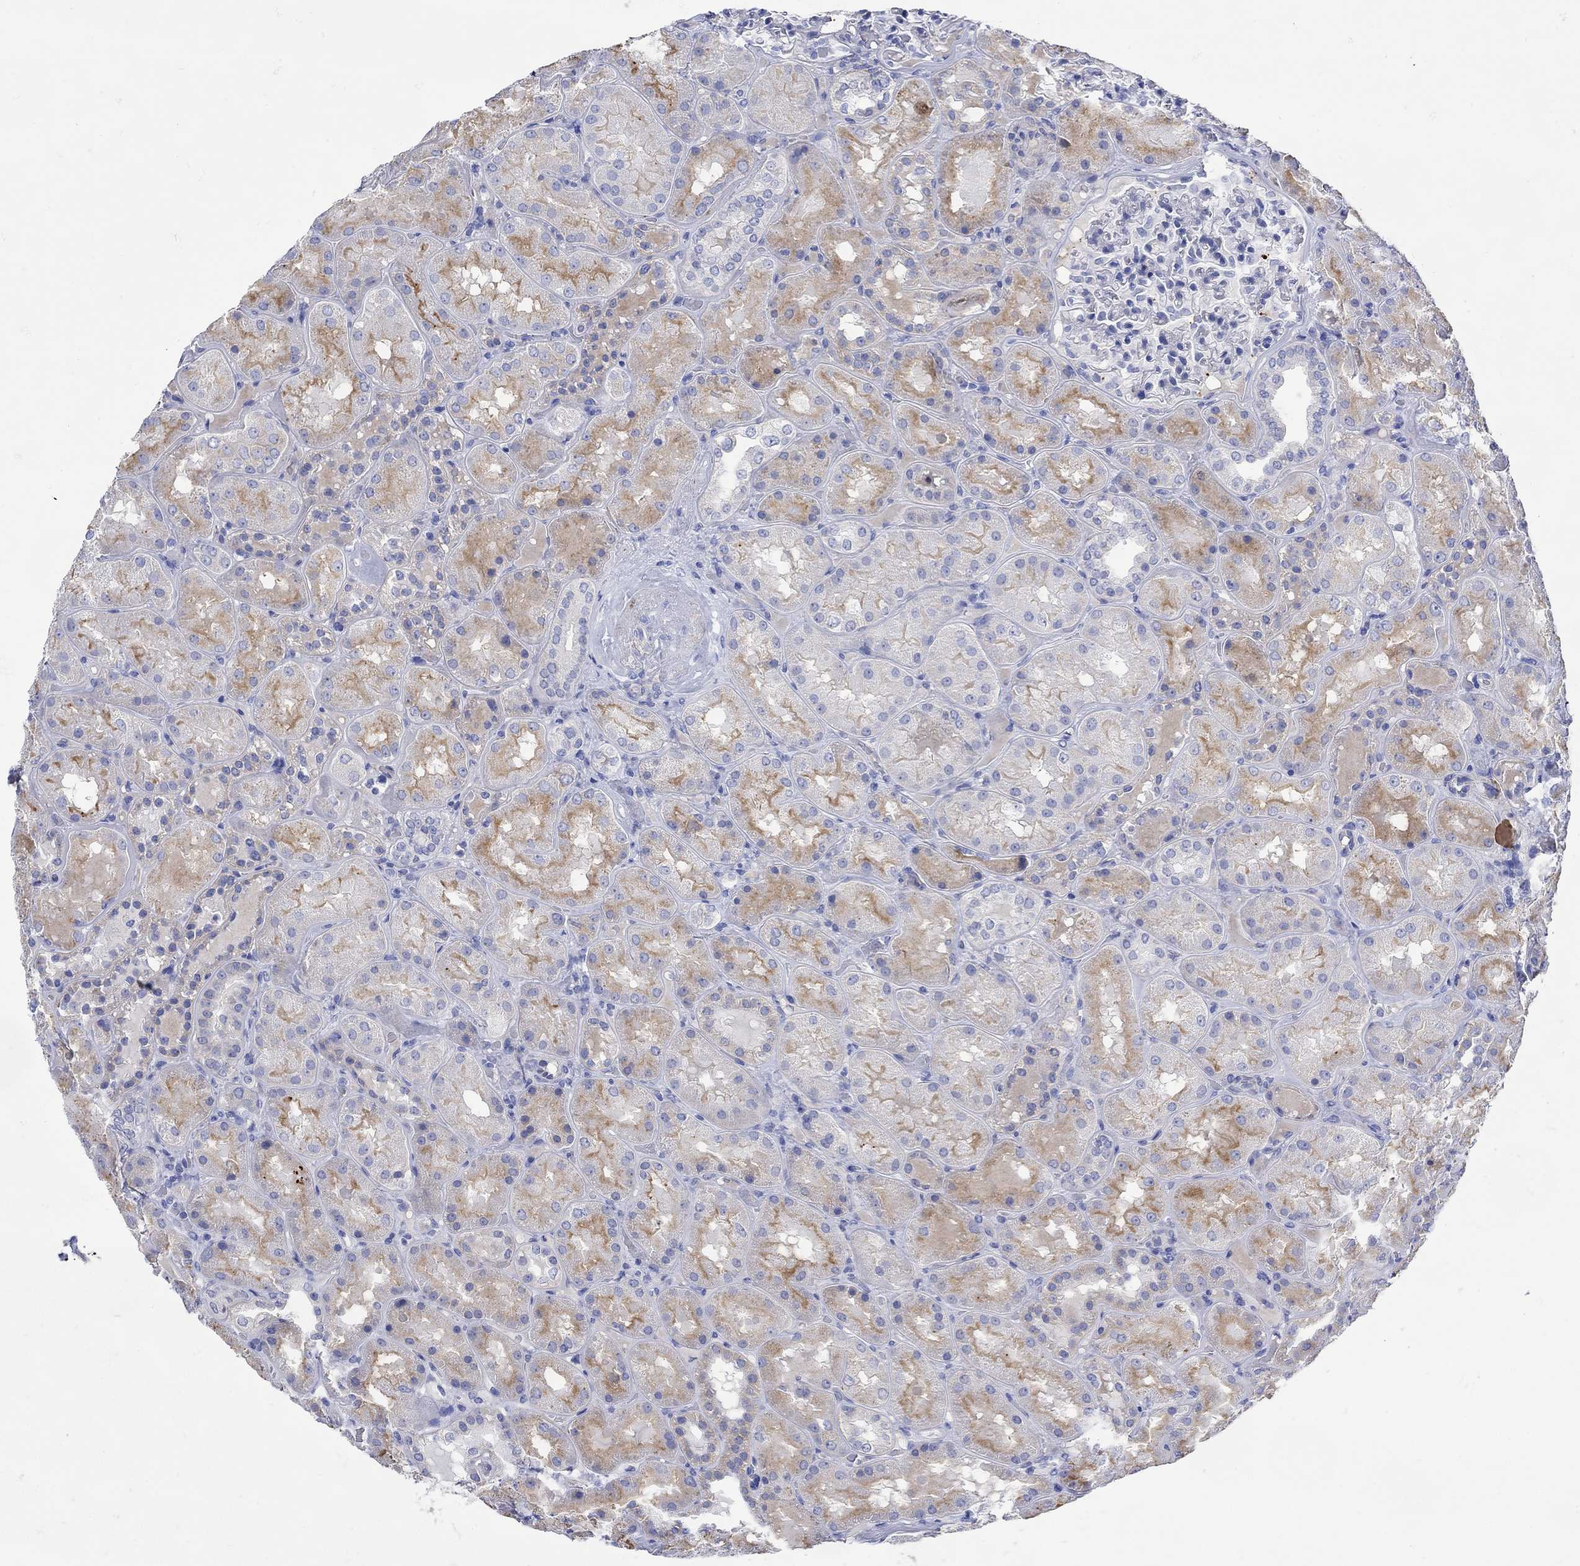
{"staining": {"intensity": "strong", "quantity": "<25%", "location": "cytoplasmic/membranous"}, "tissue": "kidney", "cell_type": "Cells in glomeruli", "image_type": "normal", "snomed": [{"axis": "morphology", "description": "Normal tissue, NOS"}, {"axis": "topography", "description": "Kidney"}], "caption": "Kidney stained with immunohistochemistry (IHC) reveals strong cytoplasmic/membranous expression in approximately <25% of cells in glomeruli. (Stains: DAB in brown, nuclei in blue, Microscopy: brightfield microscopy at high magnification).", "gene": "ANKMY1", "patient": {"sex": "male", "age": 73}}